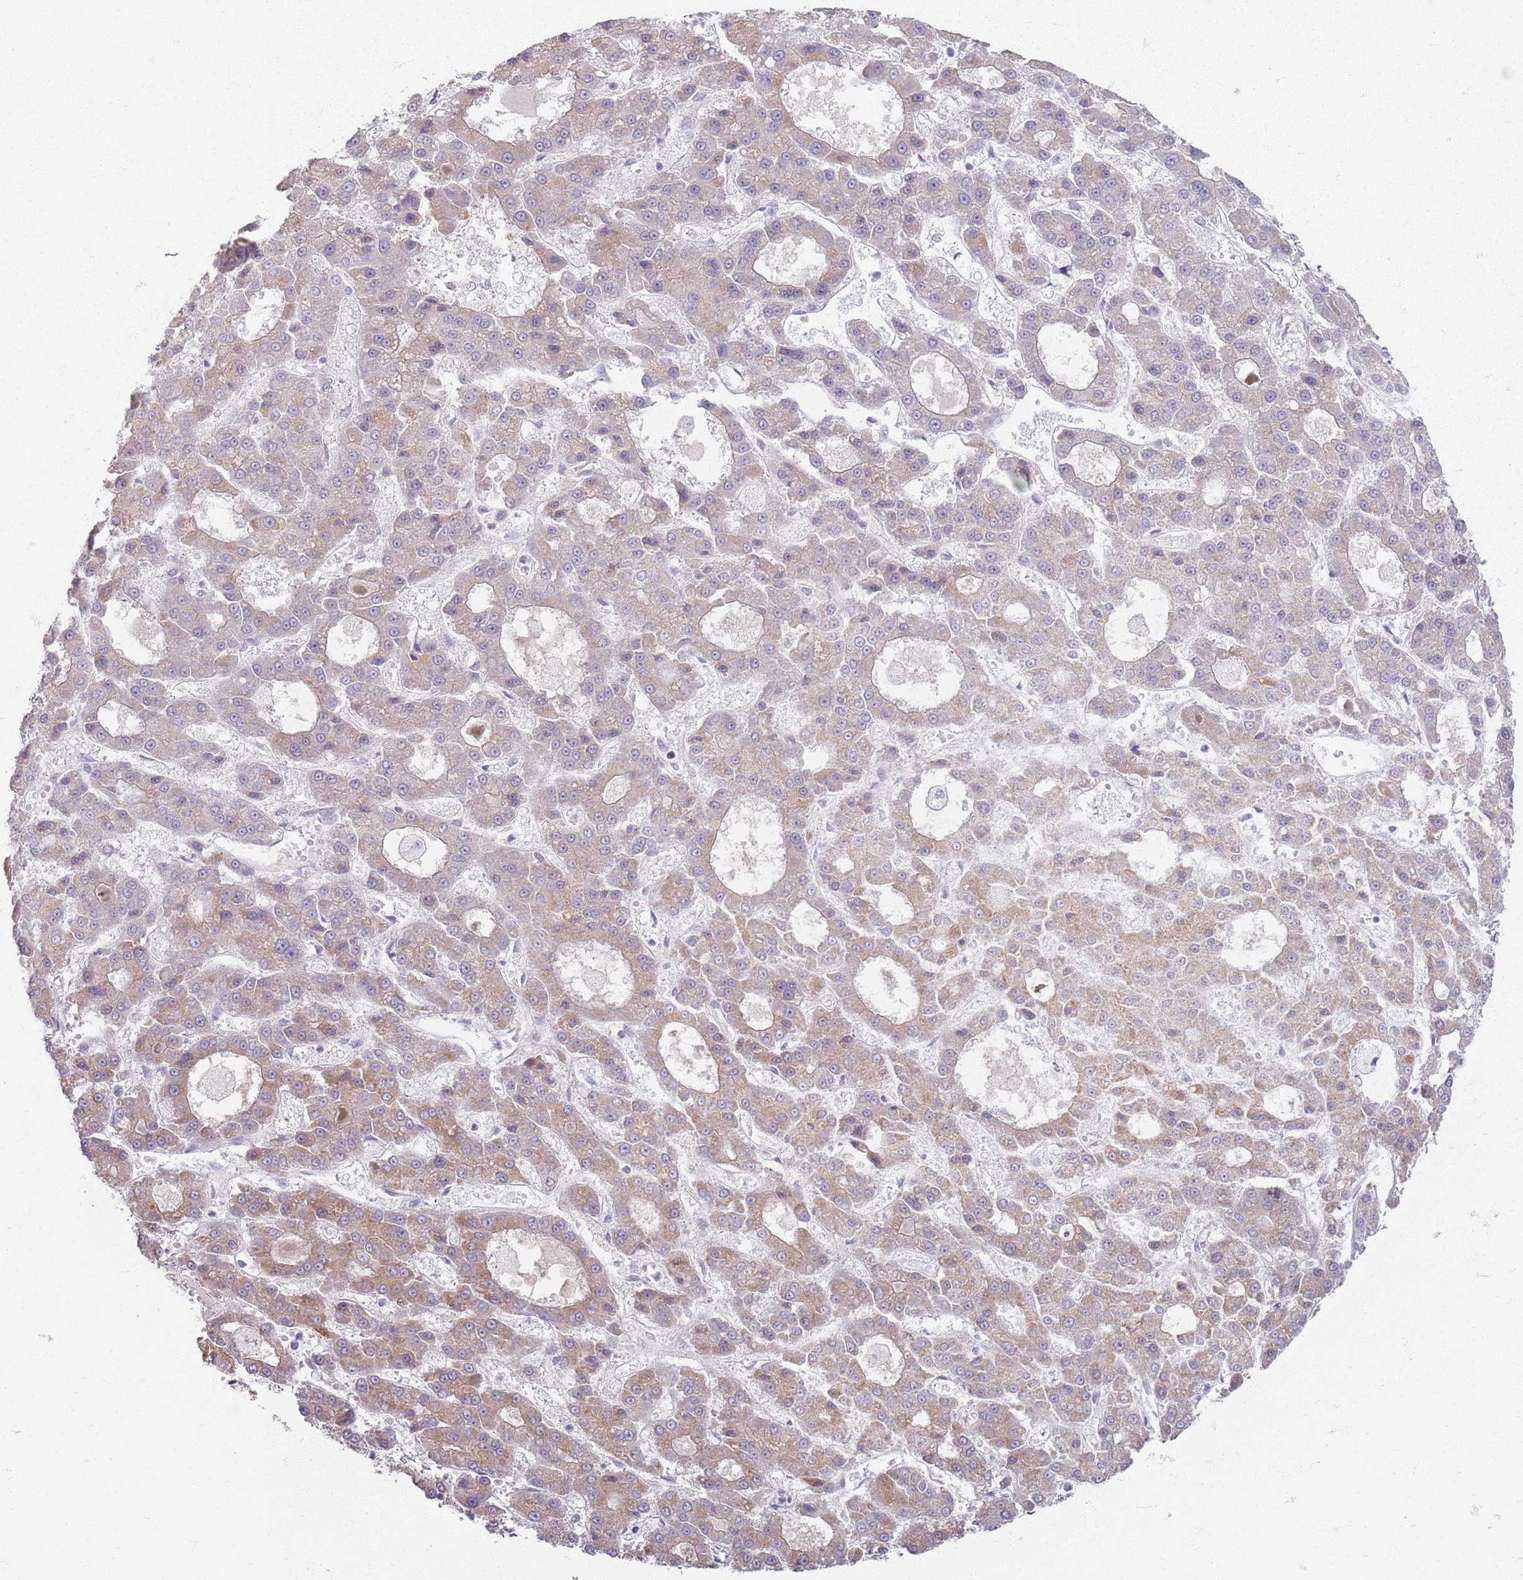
{"staining": {"intensity": "moderate", "quantity": "25%-75%", "location": "cytoplasmic/membranous"}, "tissue": "liver cancer", "cell_type": "Tumor cells", "image_type": "cancer", "snomed": [{"axis": "morphology", "description": "Carcinoma, Hepatocellular, NOS"}, {"axis": "topography", "description": "Liver"}], "caption": "Protein staining displays moderate cytoplasmic/membranous expression in approximately 25%-75% of tumor cells in liver cancer. (Brightfield microscopy of DAB IHC at high magnification).", "gene": "CRIPT", "patient": {"sex": "male", "age": 70}}